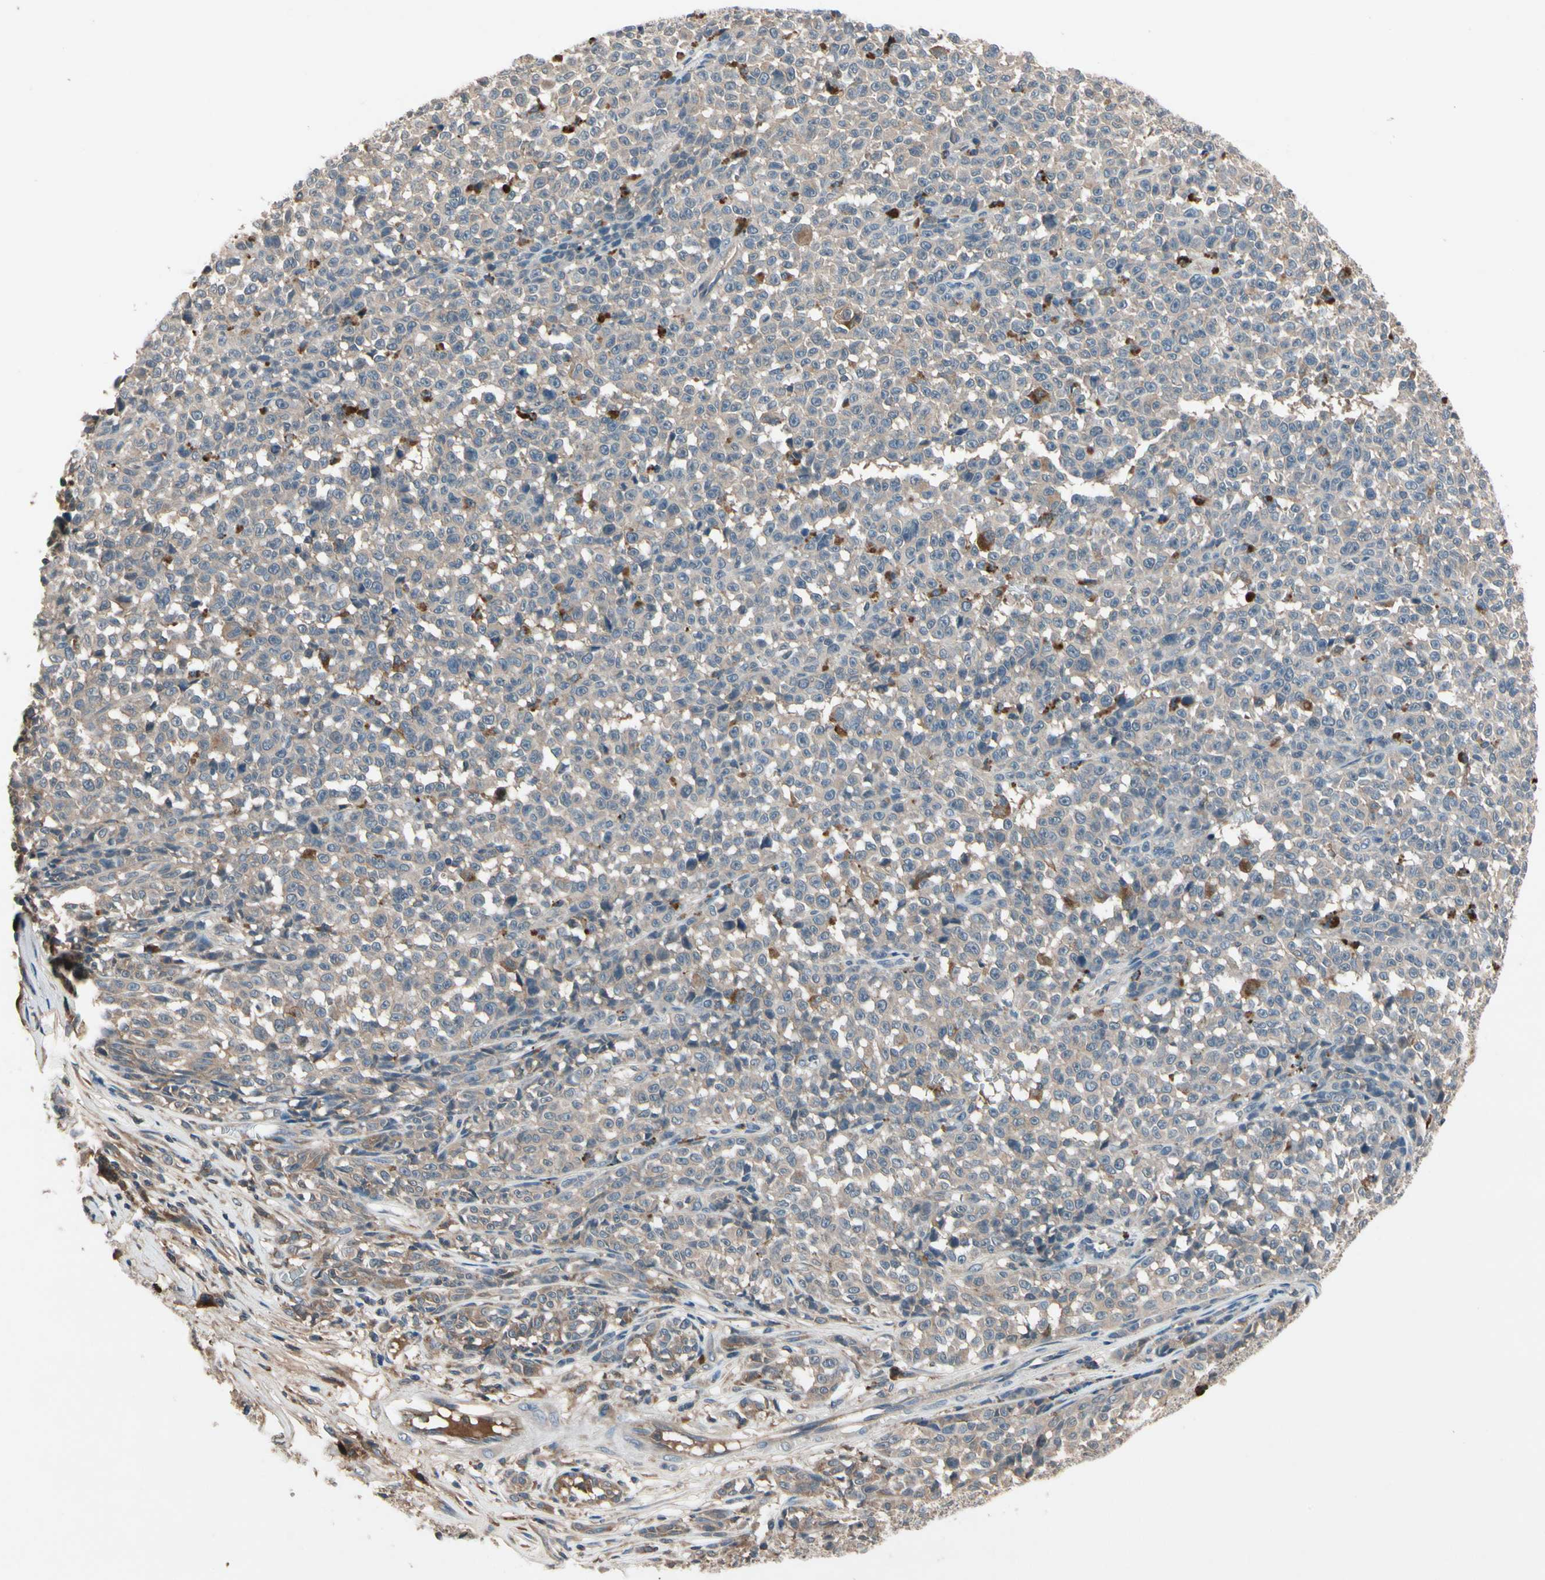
{"staining": {"intensity": "weak", "quantity": ">75%", "location": "cytoplasmic/membranous"}, "tissue": "melanoma", "cell_type": "Tumor cells", "image_type": "cancer", "snomed": [{"axis": "morphology", "description": "Malignant melanoma, NOS"}, {"axis": "topography", "description": "Skin"}], "caption": "High-magnification brightfield microscopy of melanoma stained with DAB (3,3'-diaminobenzidine) (brown) and counterstained with hematoxylin (blue). tumor cells exhibit weak cytoplasmic/membranous staining is seen in about>75% of cells.", "gene": "IL1RL1", "patient": {"sex": "female", "age": 82}}